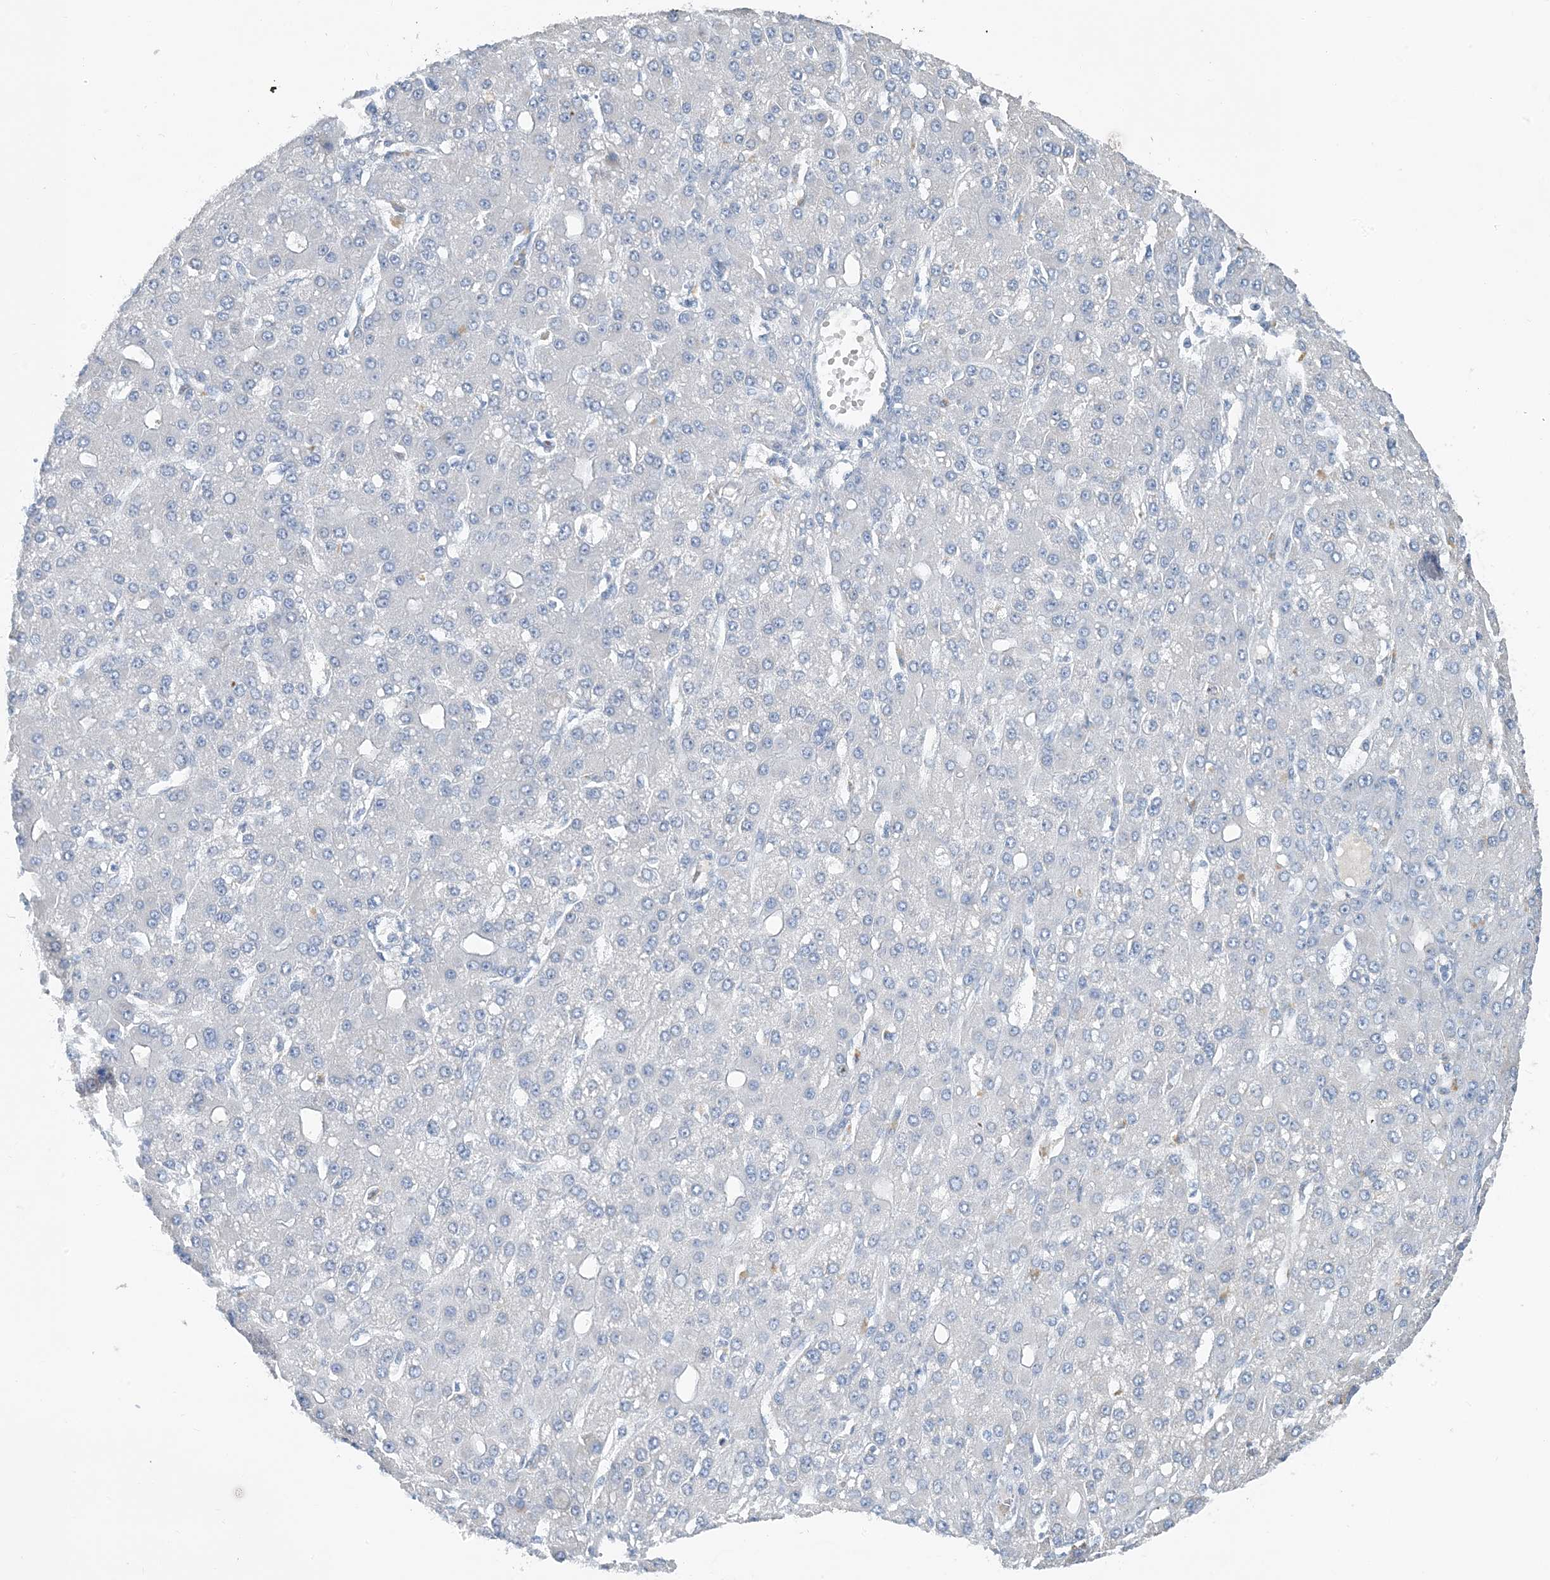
{"staining": {"intensity": "negative", "quantity": "none", "location": "none"}, "tissue": "liver cancer", "cell_type": "Tumor cells", "image_type": "cancer", "snomed": [{"axis": "morphology", "description": "Carcinoma, Hepatocellular, NOS"}, {"axis": "topography", "description": "Liver"}], "caption": "Hepatocellular carcinoma (liver) was stained to show a protein in brown. There is no significant expression in tumor cells.", "gene": "CTRL", "patient": {"sex": "male", "age": 67}}